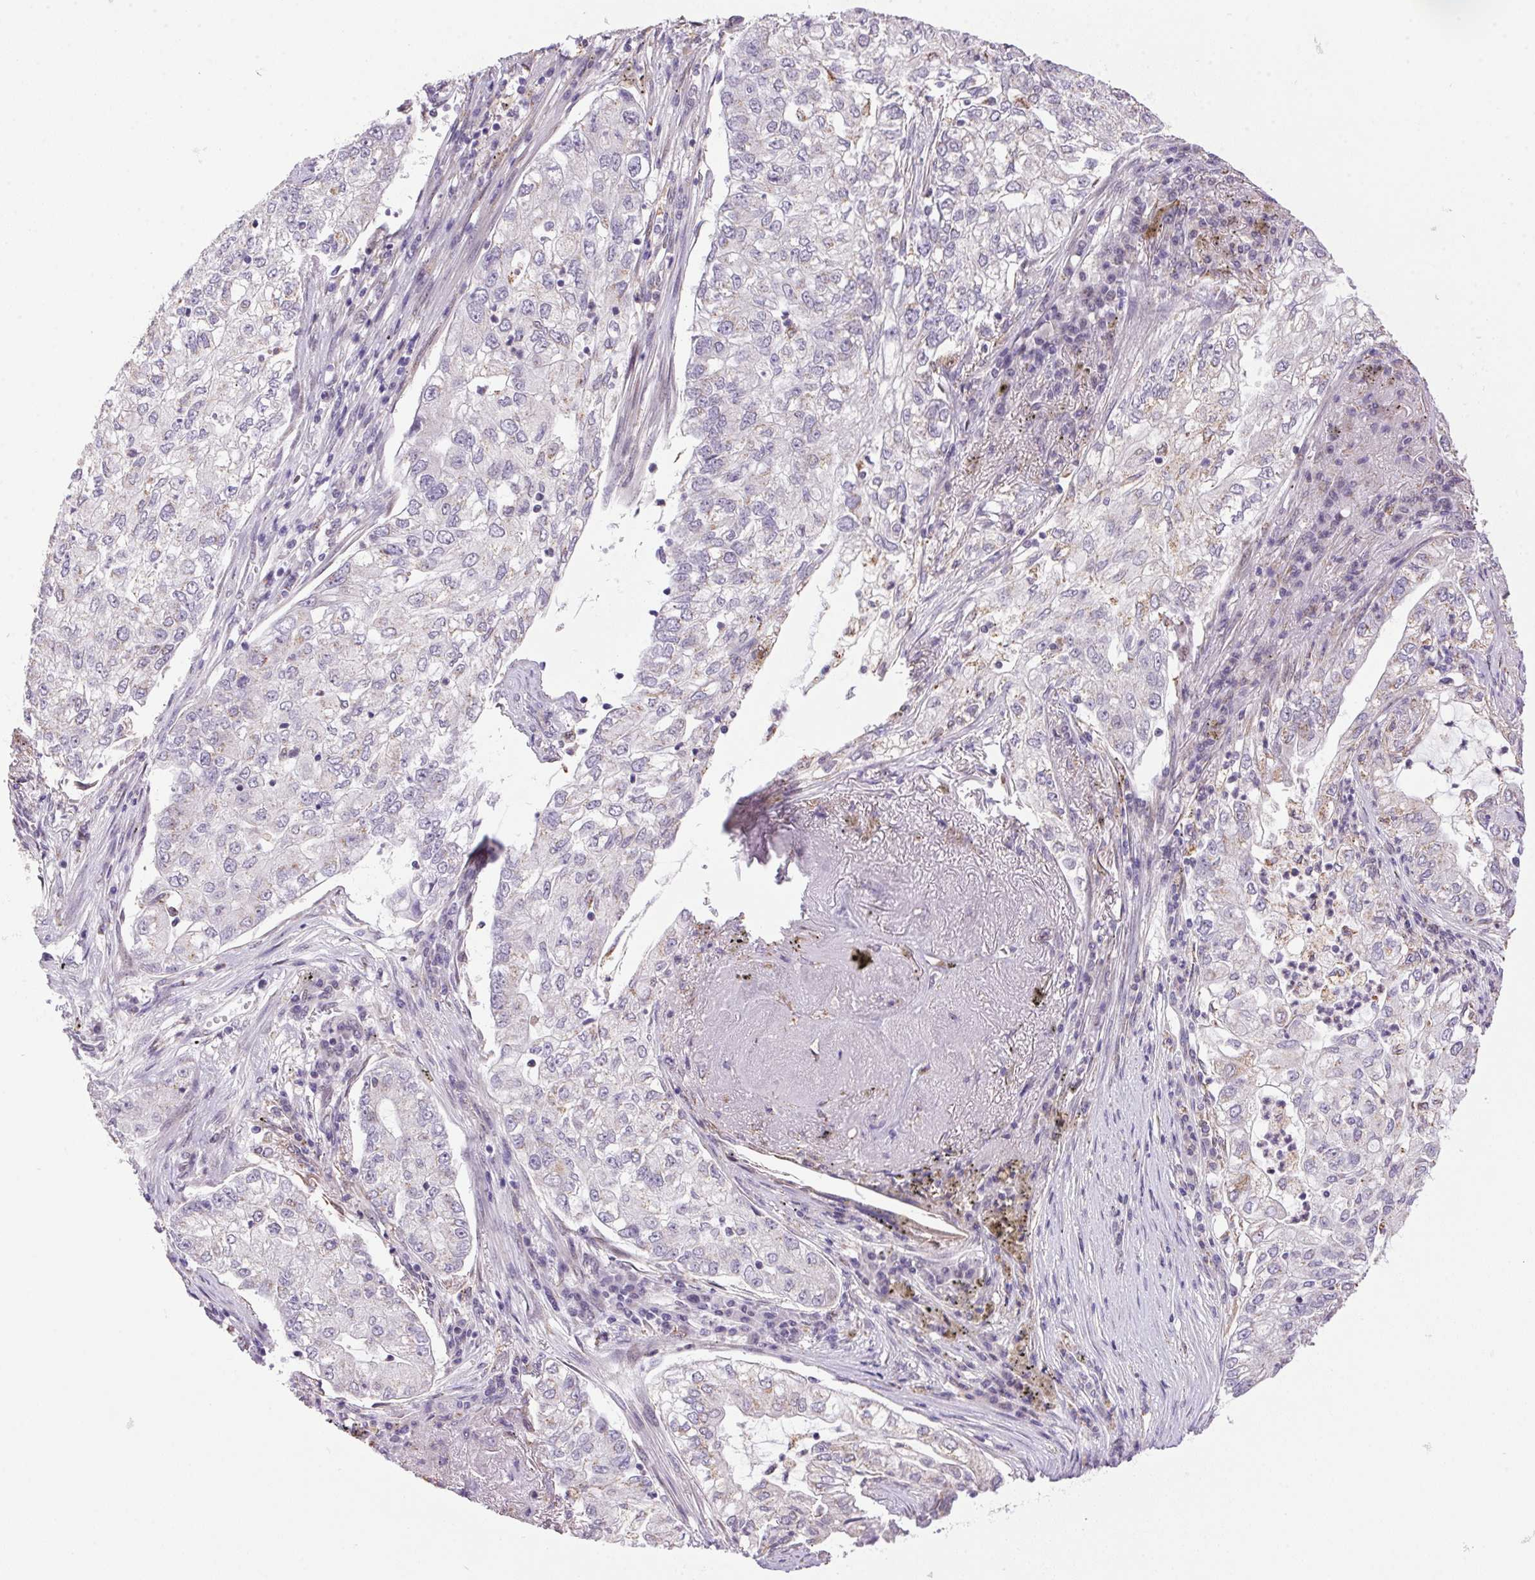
{"staining": {"intensity": "weak", "quantity": "<25%", "location": "cytoplasmic/membranous"}, "tissue": "lung cancer", "cell_type": "Tumor cells", "image_type": "cancer", "snomed": [{"axis": "morphology", "description": "Adenocarcinoma, NOS"}, {"axis": "topography", "description": "Lung"}], "caption": "Micrograph shows no significant protein expression in tumor cells of adenocarcinoma (lung). The staining was performed using DAB (3,3'-diaminobenzidine) to visualize the protein expression in brown, while the nuclei were stained in blue with hematoxylin (Magnification: 20x).", "gene": "AKR1E2", "patient": {"sex": "female", "age": 73}}